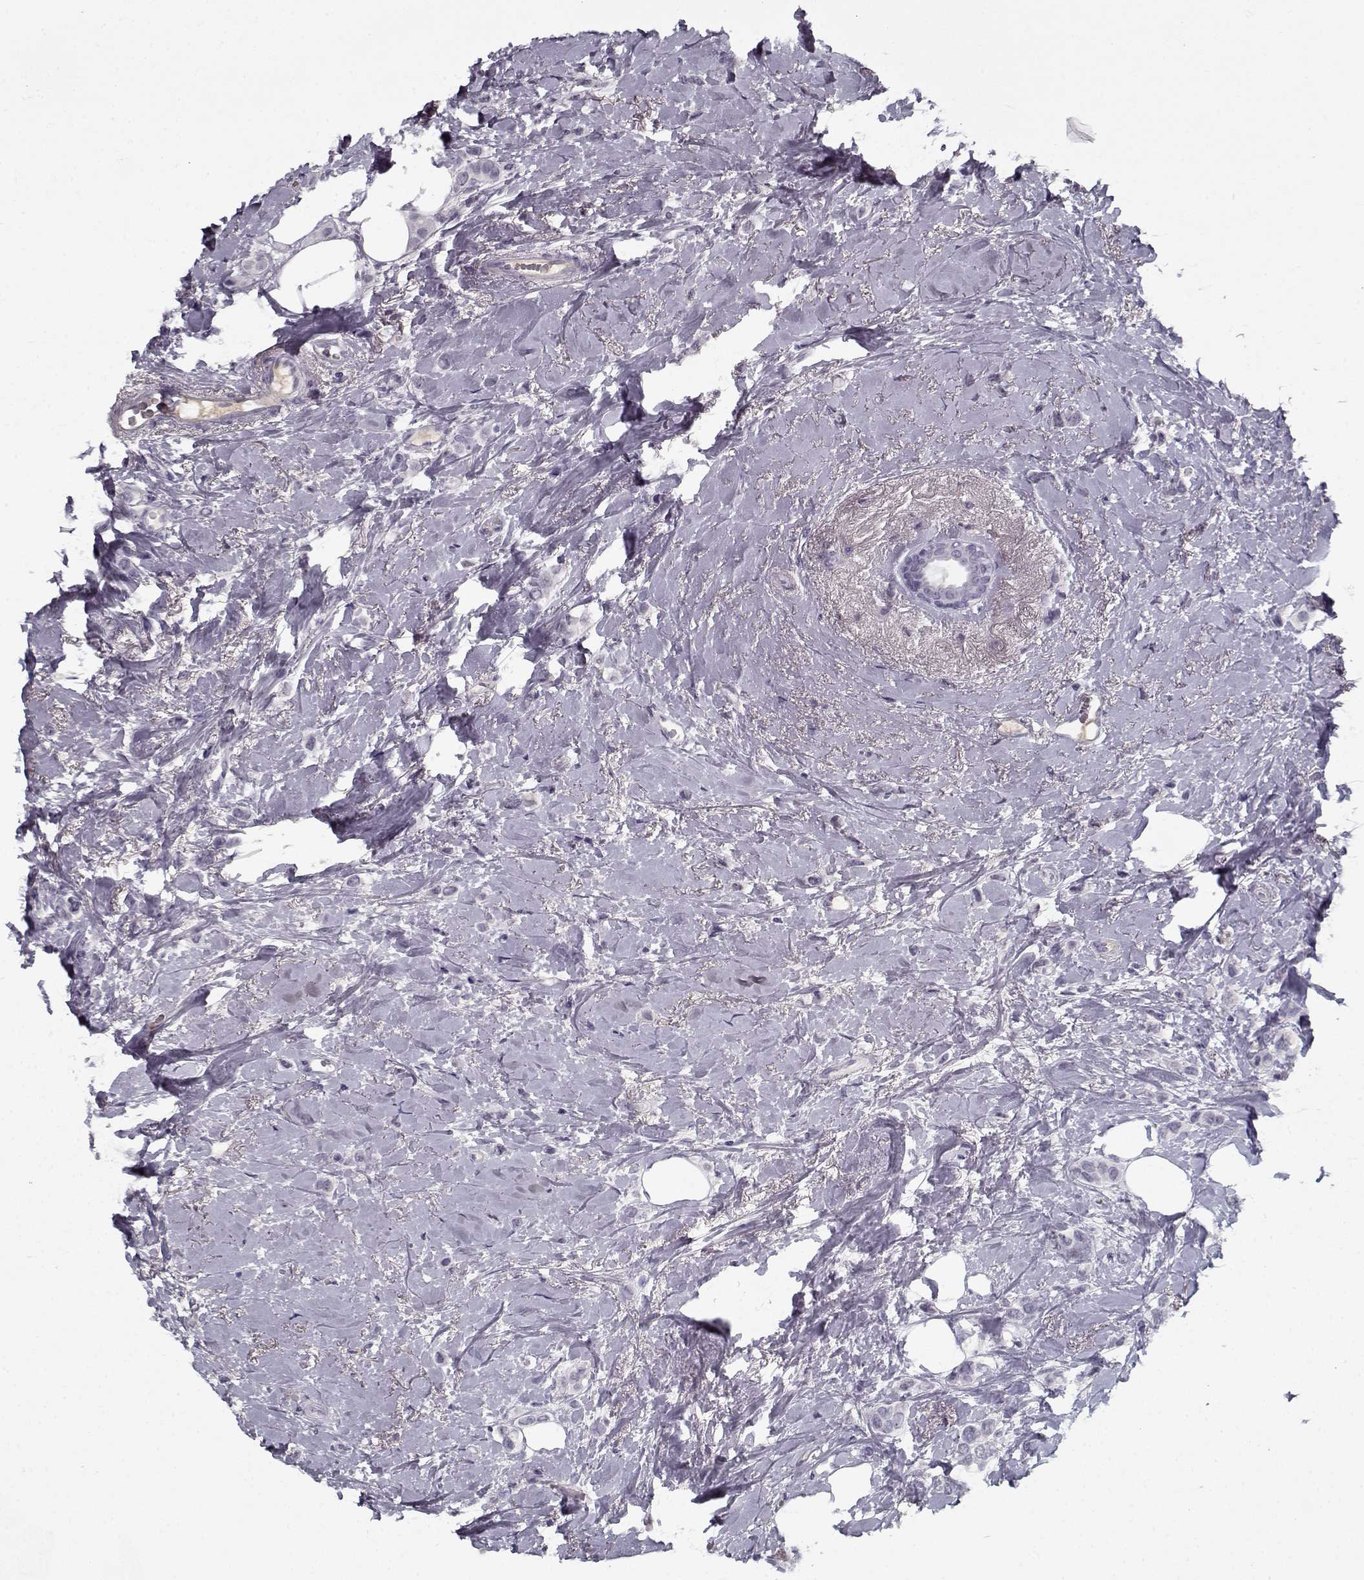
{"staining": {"intensity": "negative", "quantity": "none", "location": "none"}, "tissue": "breast cancer", "cell_type": "Tumor cells", "image_type": "cancer", "snomed": [{"axis": "morphology", "description": "Lobular carcinoma"}, {"axis": "topography", "description": "Breast"}], "caption": "An IHC photomicrograph of breast cancer is shown. There is no staining in tumor cells of breast cancer.", "gene": "SPACA9", "patient": {"sex": "female", "age": 66}}